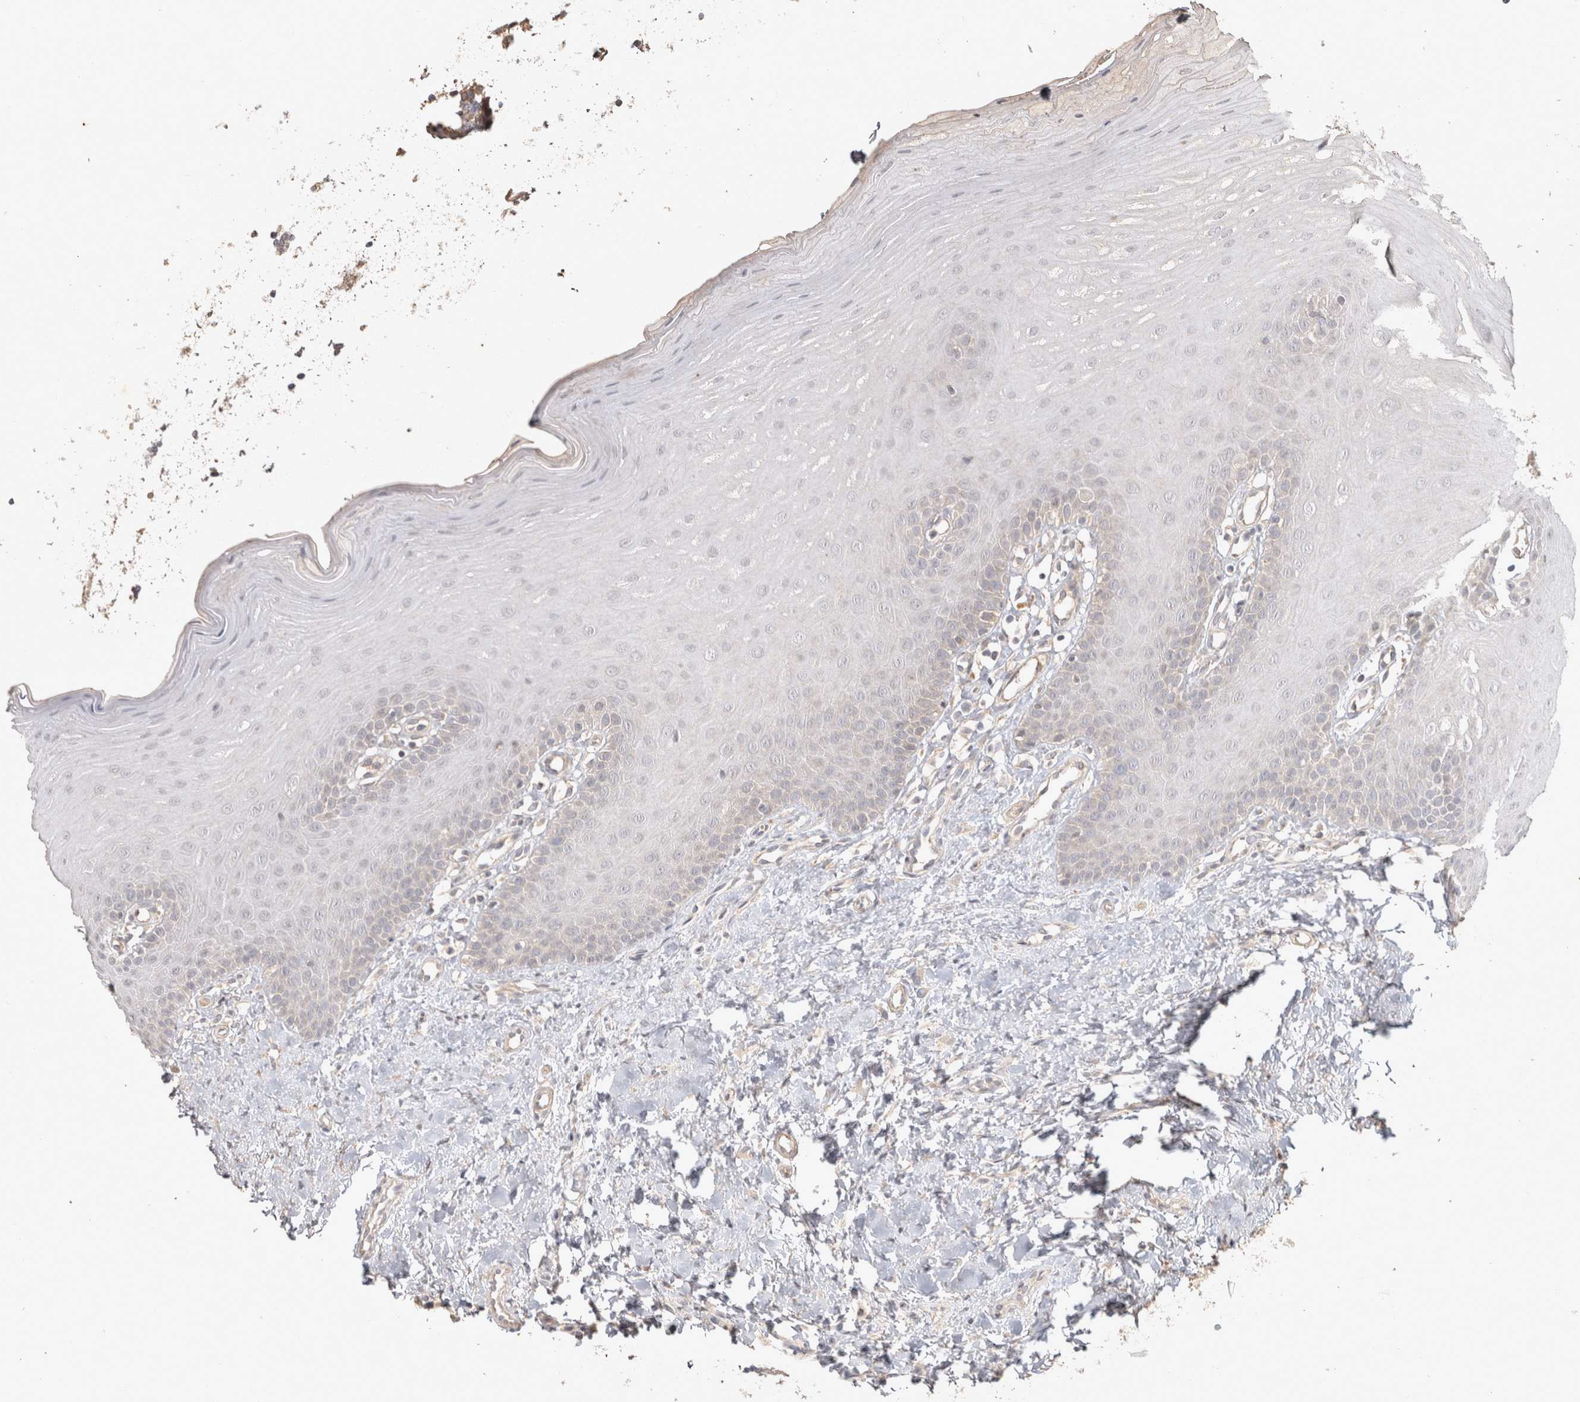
{"staining": {"intensity": "negative", "quantity": "none", "location": "none"}, "tissue": "oral mucosa", "cell_type": "Squamous epithelial cells", "image_type": "normal", "snomed": [{"axis": "morphology", "description": "Normal tissue, NOS"}, {"axis": "topography", "description": "Oral tissue"}], "caption": "The photomicrograph exhibits no staining of squamous epithelial cells in normal oral mucosa.", "gene": "OSTN", "patient": {"sex": "female", "age": 39}}